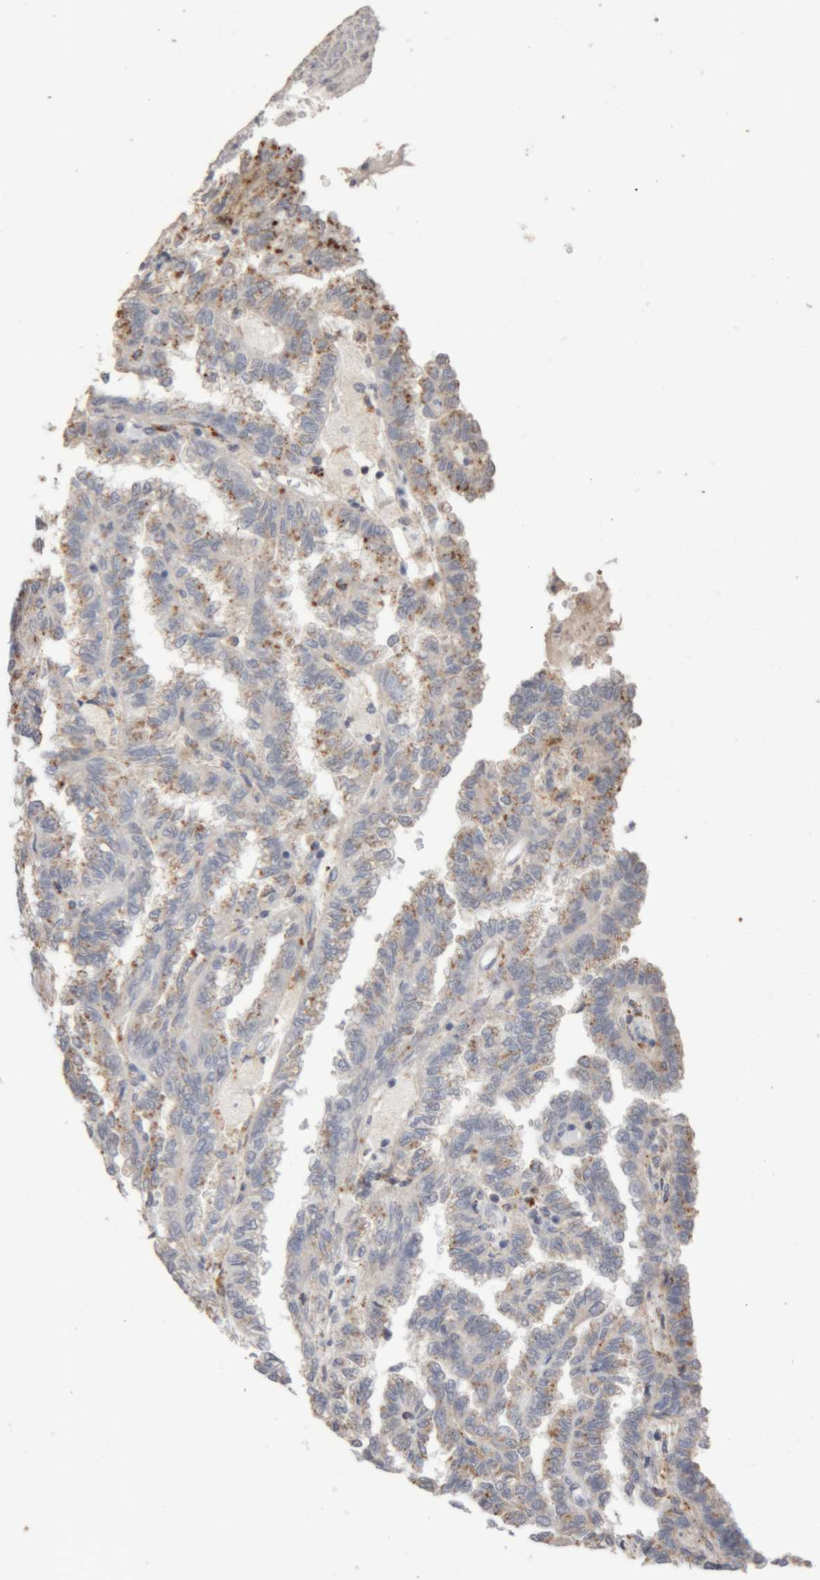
{"staining": {"intensity": "moderate", "quantity": "25%-75%", "location": "cytoplasmic/membranous"}, "tissue": "renal cancer", "cell_type": "Tumor cells", "image_type": "cancer", "snomed": [{"axis": "morphology", "description": "Inflammation, NOS"}, {"axis": "morphology", "description": "Adenocarcinoma, NOS"}, {"axis": "topography", "description": "Kidney"}], "caption": "DAB (3,3'-diaminobenzidine) immunohistochemical staining of renal cancer (adenocarcinoma) exhibits moderate cytoplasmic/membranous protein expression in approximately 25%-75% of tumor cells.", "gene": "ARSA", "patient": {"sex": "male", "age": 68}}